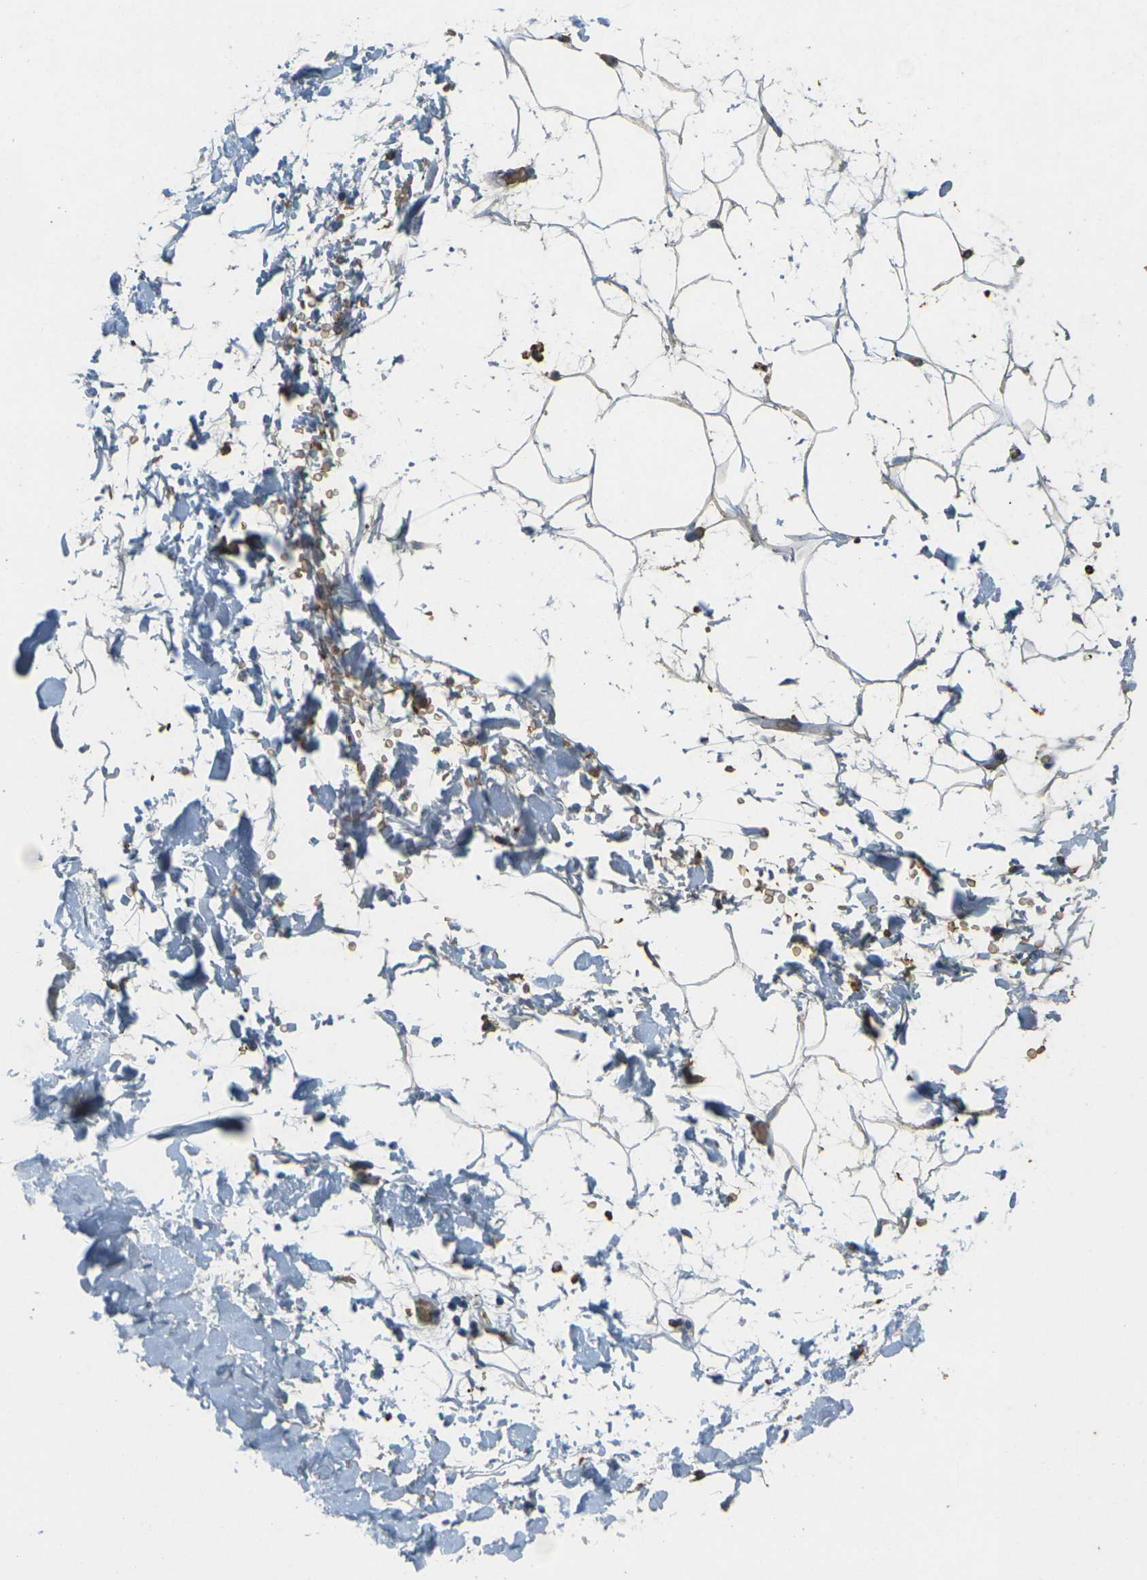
{"staining": {"intensity": "negative", "quantity": "none", "location": "none"}, "tissue": "adipose tissue", "cell_type": "Adipocytes", "image_type": "normal", "snomed": [{"axis": "morphology", "description": "Normal tissue, NOS"}, {"axis": "topography", "description": "Soft tissue"}], "caption": "This is an IHC histopathology image of unremarkable human adipose tissue. There is no staining in adipocytes.", "gene": "HBB", "patient": {"sex": "male", "age": 72}}